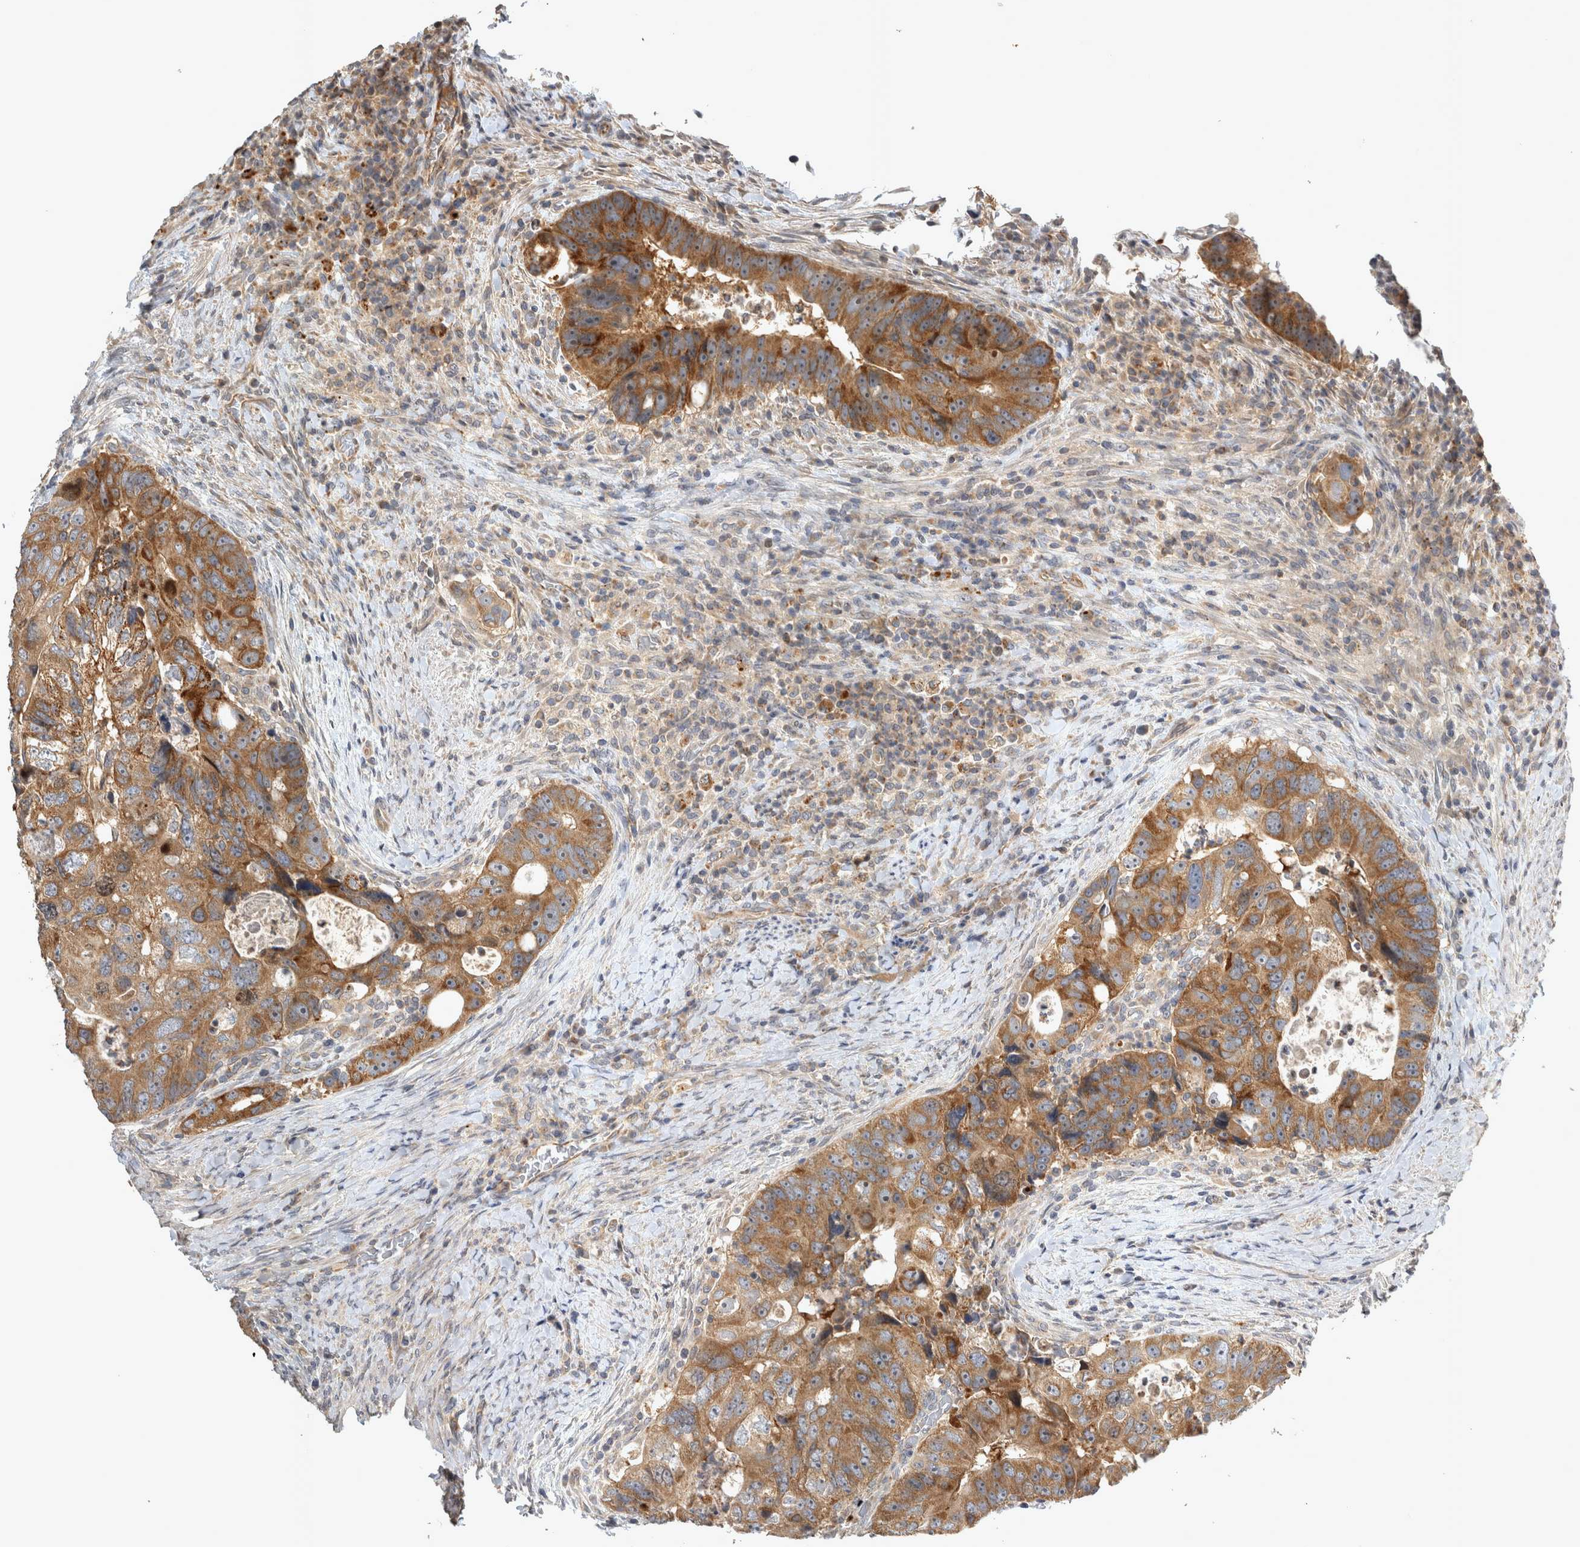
{"staining": {"intensity": "moderate", "quantity": ">75%", "location": "cytoplasmic/membranous"}, "tissue": "colorectal cancer", "cell_type": "Tumor cells", "image_type": "cancer", "snomed": [{"axis": "morphology", "description": "Adenocarcinoma, NOS"}, {"axis": "topography", "description": "Rectum"}], "caption": "Protein staining displays moderate cytoplasmic/membranous staining in approximately >75% of tumor cells in adenocarcinoma (colorectal).", "gene": "TRMT61B", "patient": {"sex": "male", "age": 59}}